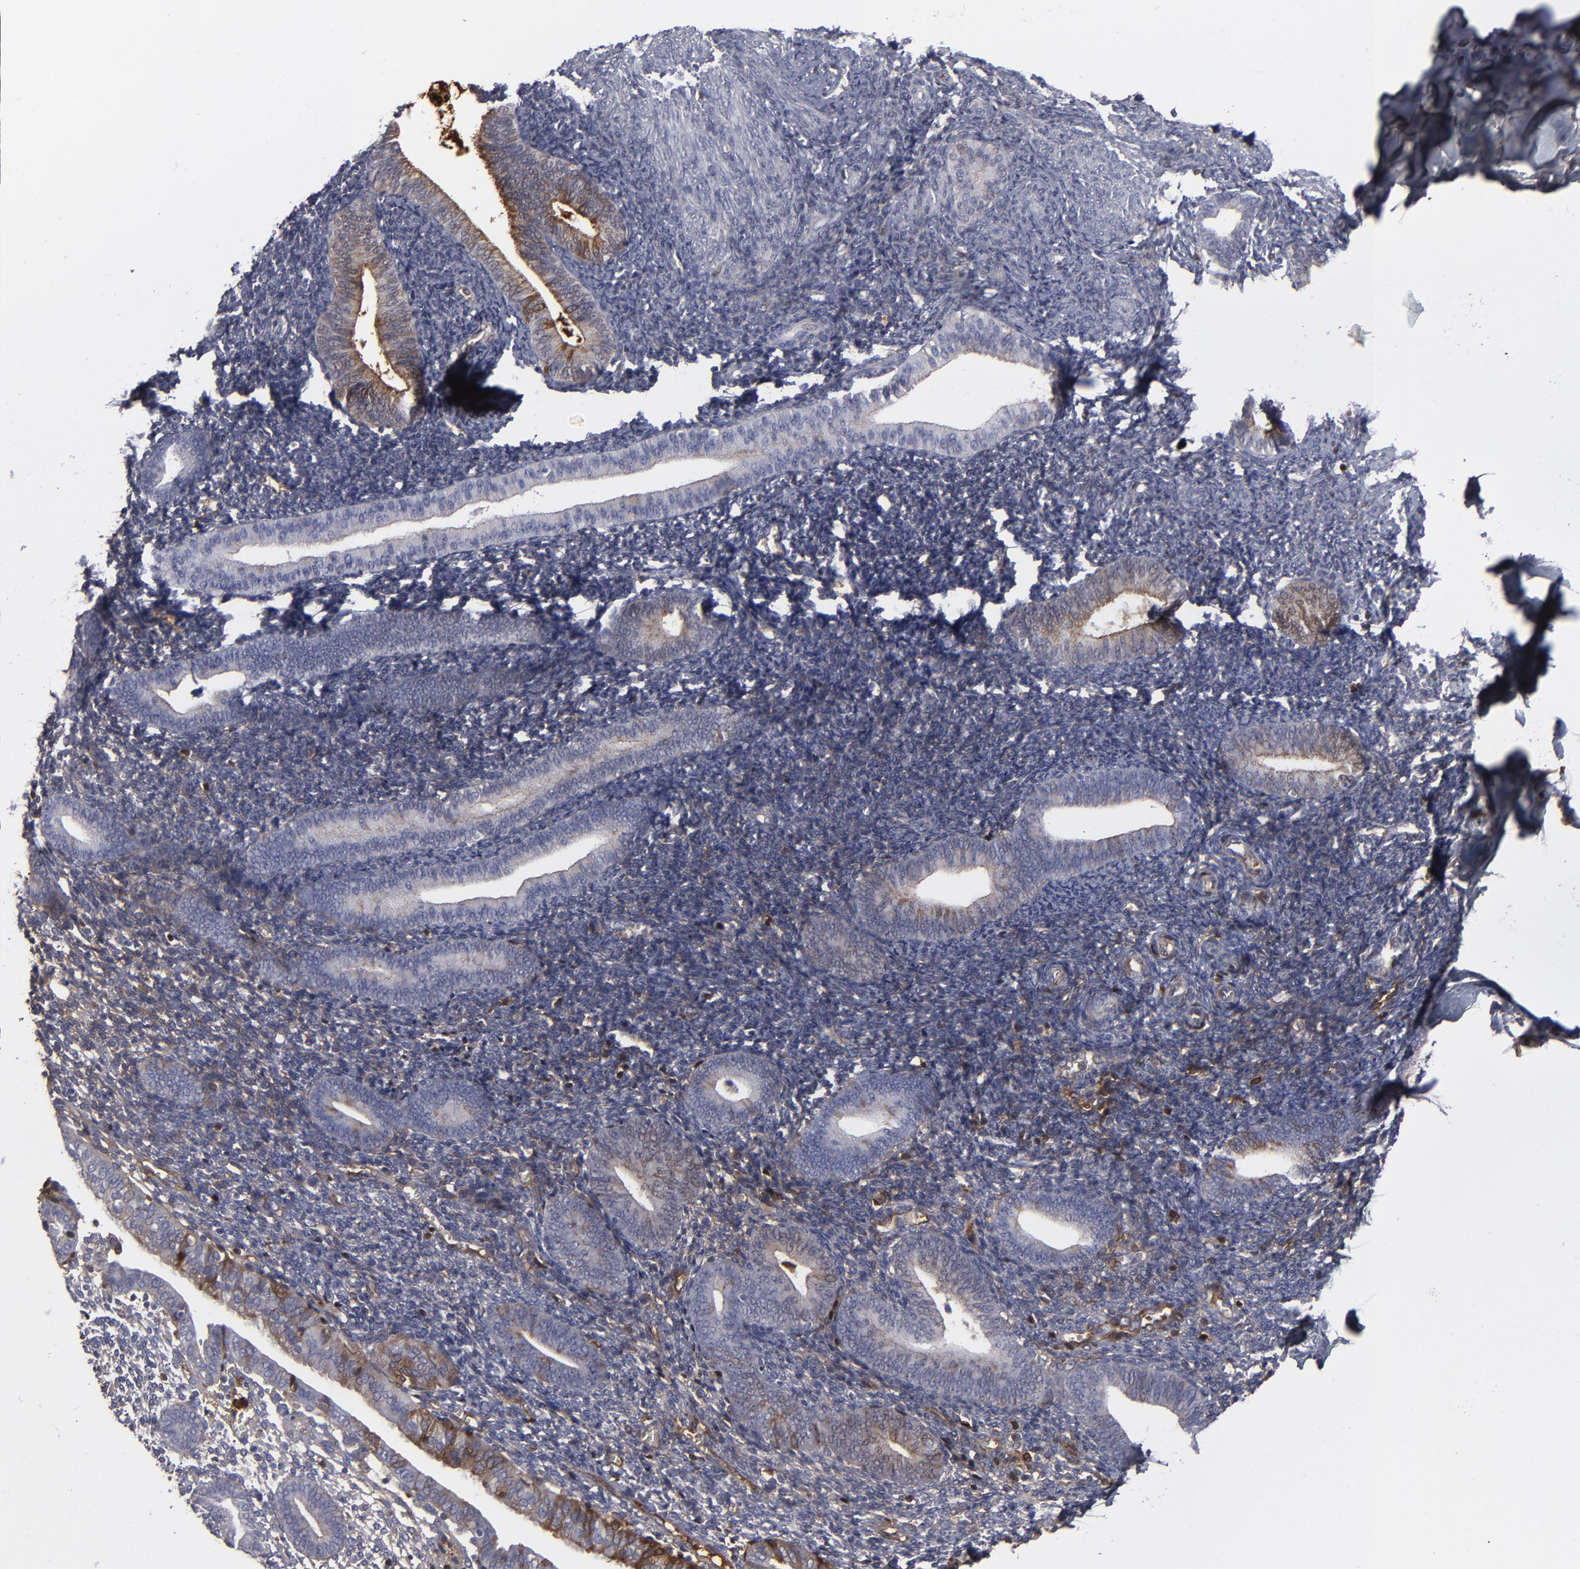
{"staining": {"intensity": "negative", "quantity": "none", "location": "none"}, "tissue": "endometrium", "cell_type": "Cells in endometrial stroma", "image_type": "normal", "snomed": [{"axis": "morphology", "description": "Normal tissue, NOS"}, {"axis": "topography", "description": "Smooth muscle"}, {"axis": "topography", "description": "Endometrium"}], "caption": "Endometrium stained for a protein using IHC shows no positivity cells in endometrial stroma.", "gene": "LRG1", "patient": {"sex": "female", "age": 57}}